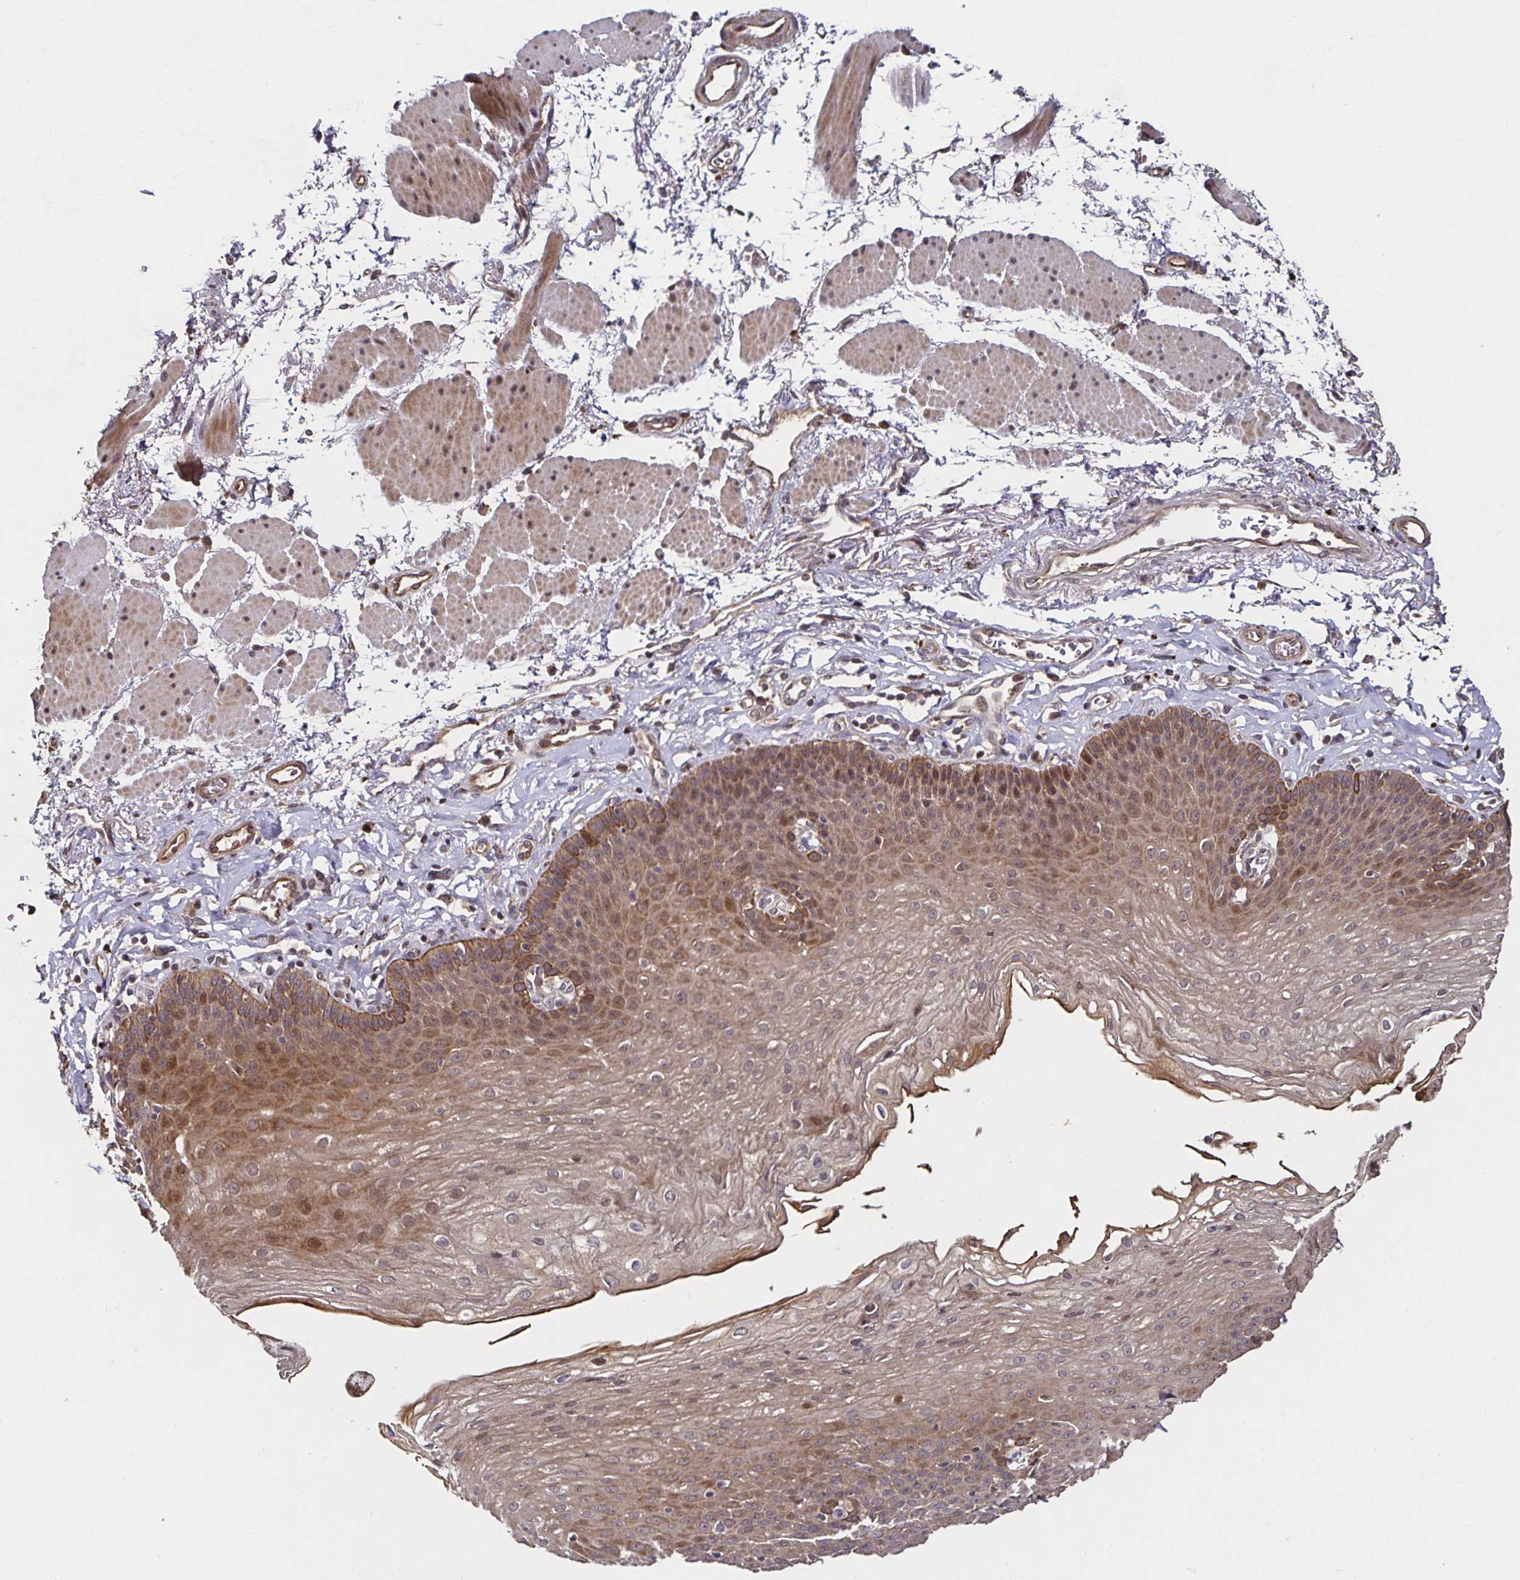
{"staining": {"intensity": "moderate", "quantity": "25%-75%", "location": "cytoplasmic/membranous,nuclear"}, "tissue": "esophagus", "cell_type": "Squamous epithelial cells", "image_type": "normal", "snomed": [{"axis": "morphology", "description": "Normal tissue, NOS"}, {"axis": "topography", "description": "Esophagus"}], "caption": "The immunohistochemical stain labels moderate cytoplasmic/membranous,nuclear expression in squamous epithelial cells of normal esophagus.", "gene": "SMYD3", "patient": {"sex": "female", "age": 81}}